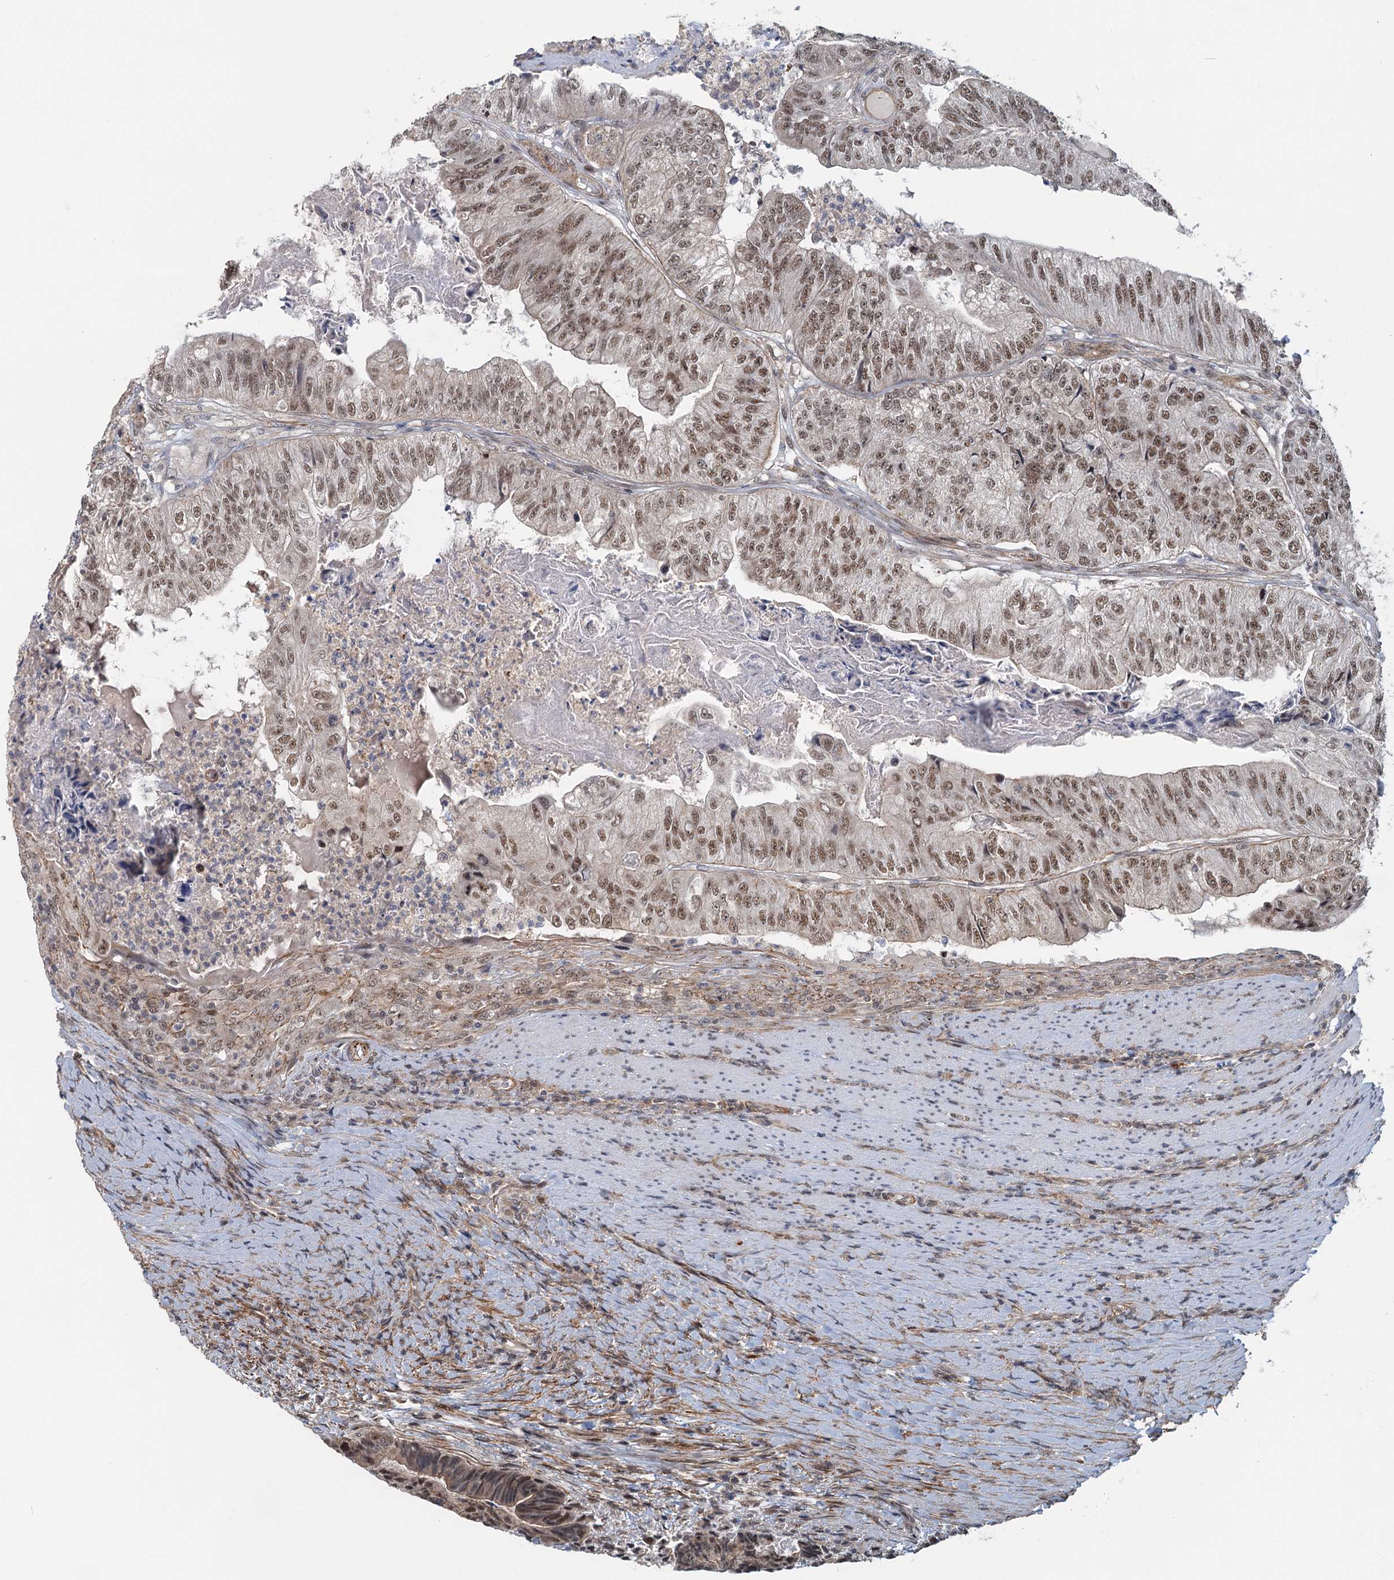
{"staining": {"intensity": "moderate", "quantity": ">75%", "location": "nuclear"}, "tissue": "colorectal cancer", "cell_type": "Tumor cells", "image_type": "cancer", "snomed": [{"axis": "morphology", "description": "Adenocarcinoma, NOS"}, {"axis": "topography", "description": "Colon"}], "caption": "The image shows a brown stain indicating the presence of a protein in the nuclear of tumor cells in colorectal cancer (adenocarcinoma).", "gene": "TAS2R42", "patient": {"sex": "female", "age": 67}}